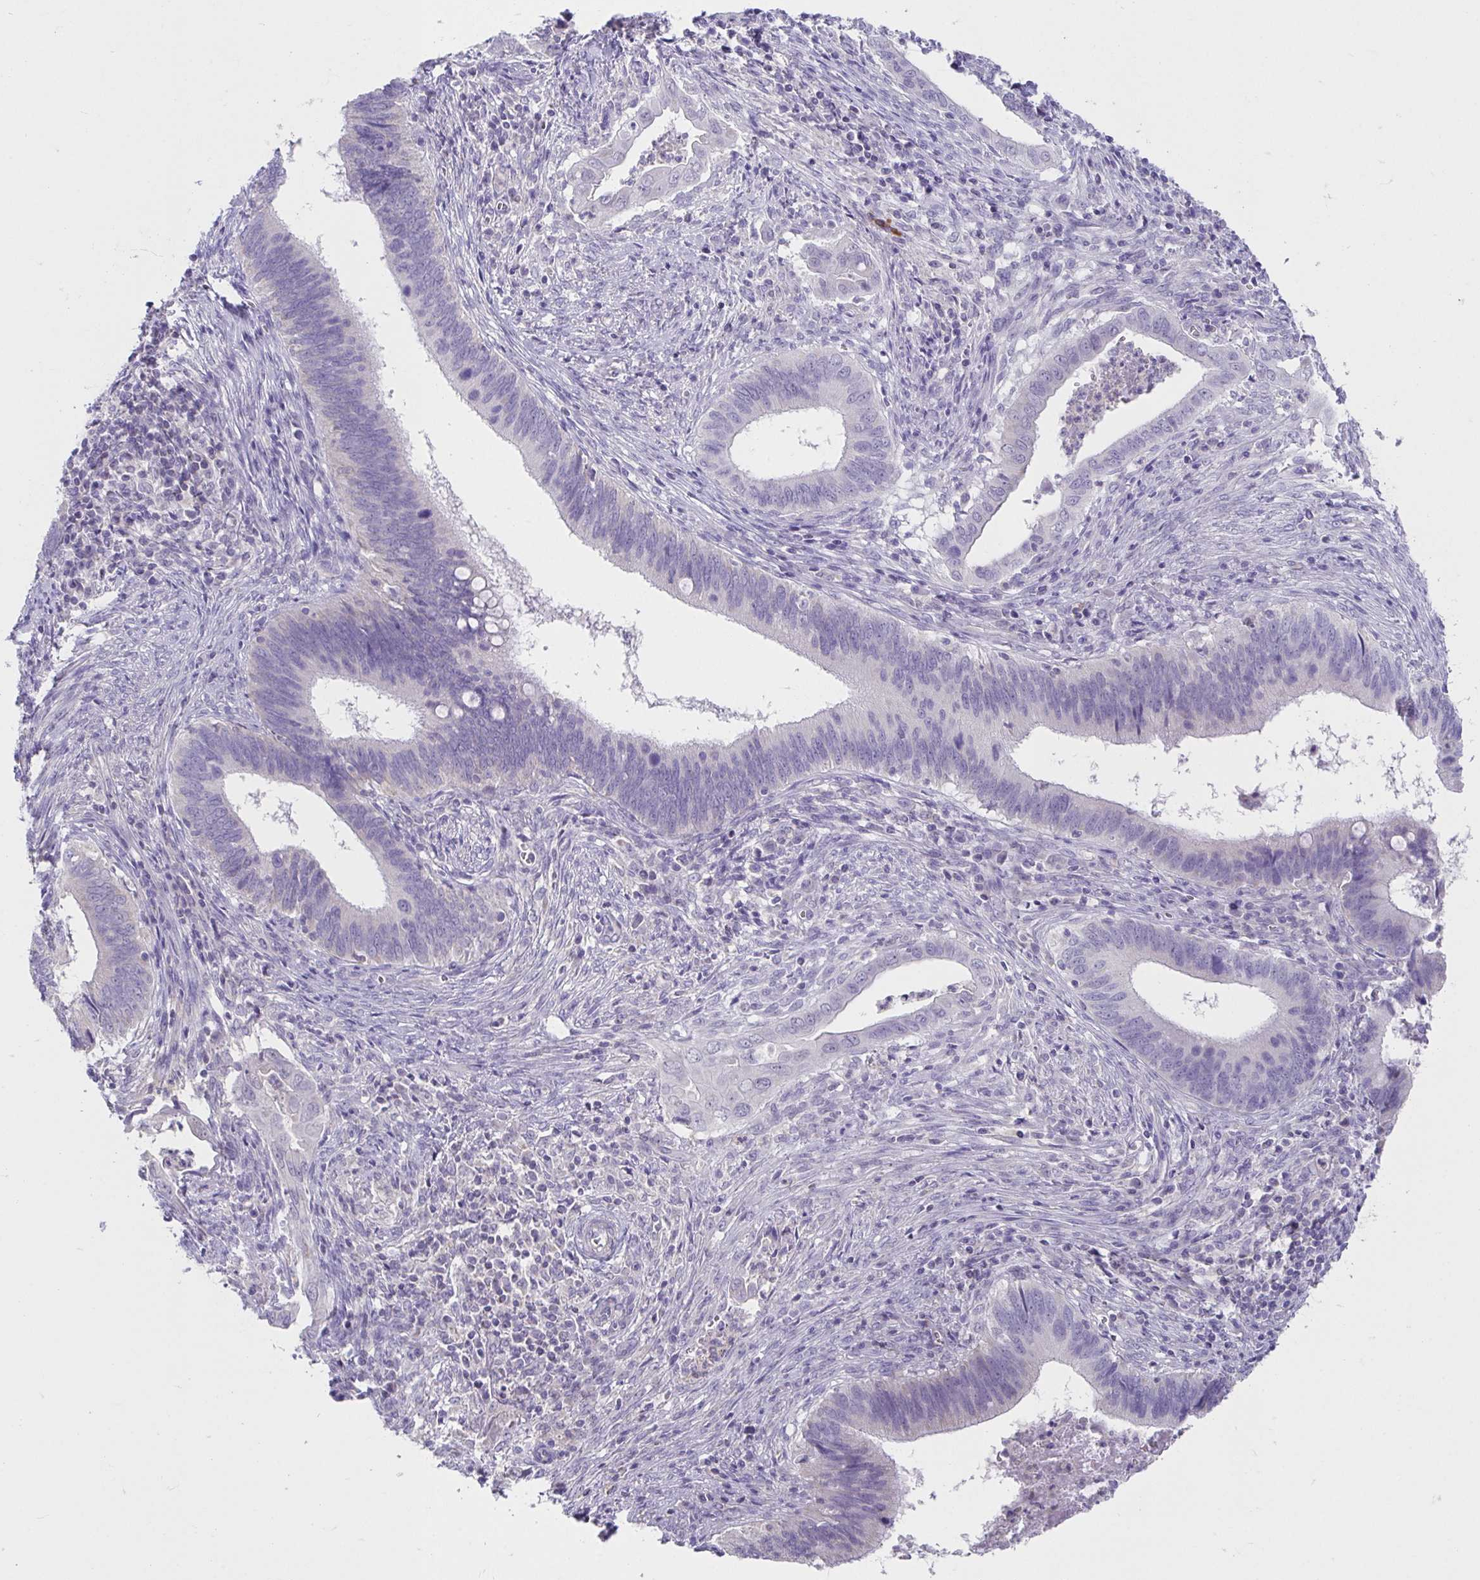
{"staining": {"intensity": "negative", "quantity": "none", "location": "none"}, "tissue": "cervical cancer", "cell_type": "Tumor cells", "image_type": "cancer", "snomed": [{"axis": "morphology", "description": "Adenocarcinoma, NOS"}, {"axis": "topography", "description": "Cervix"}], "caption": "Immunohistochemistry (IHC) histopathology image of neoplastic tissue: cervical cancer (adenocarcinoma) stained with DAB (3,3'-diaminobenzidine) demonstrates no significant protein staining in tumor cells. Brightfield microscopy of IHC stained with DAB (brown) and hematoxylin (blue), captured at high magnification.", "gene": "CXCR1", "patient": {"sex": "female", "age": 42}}